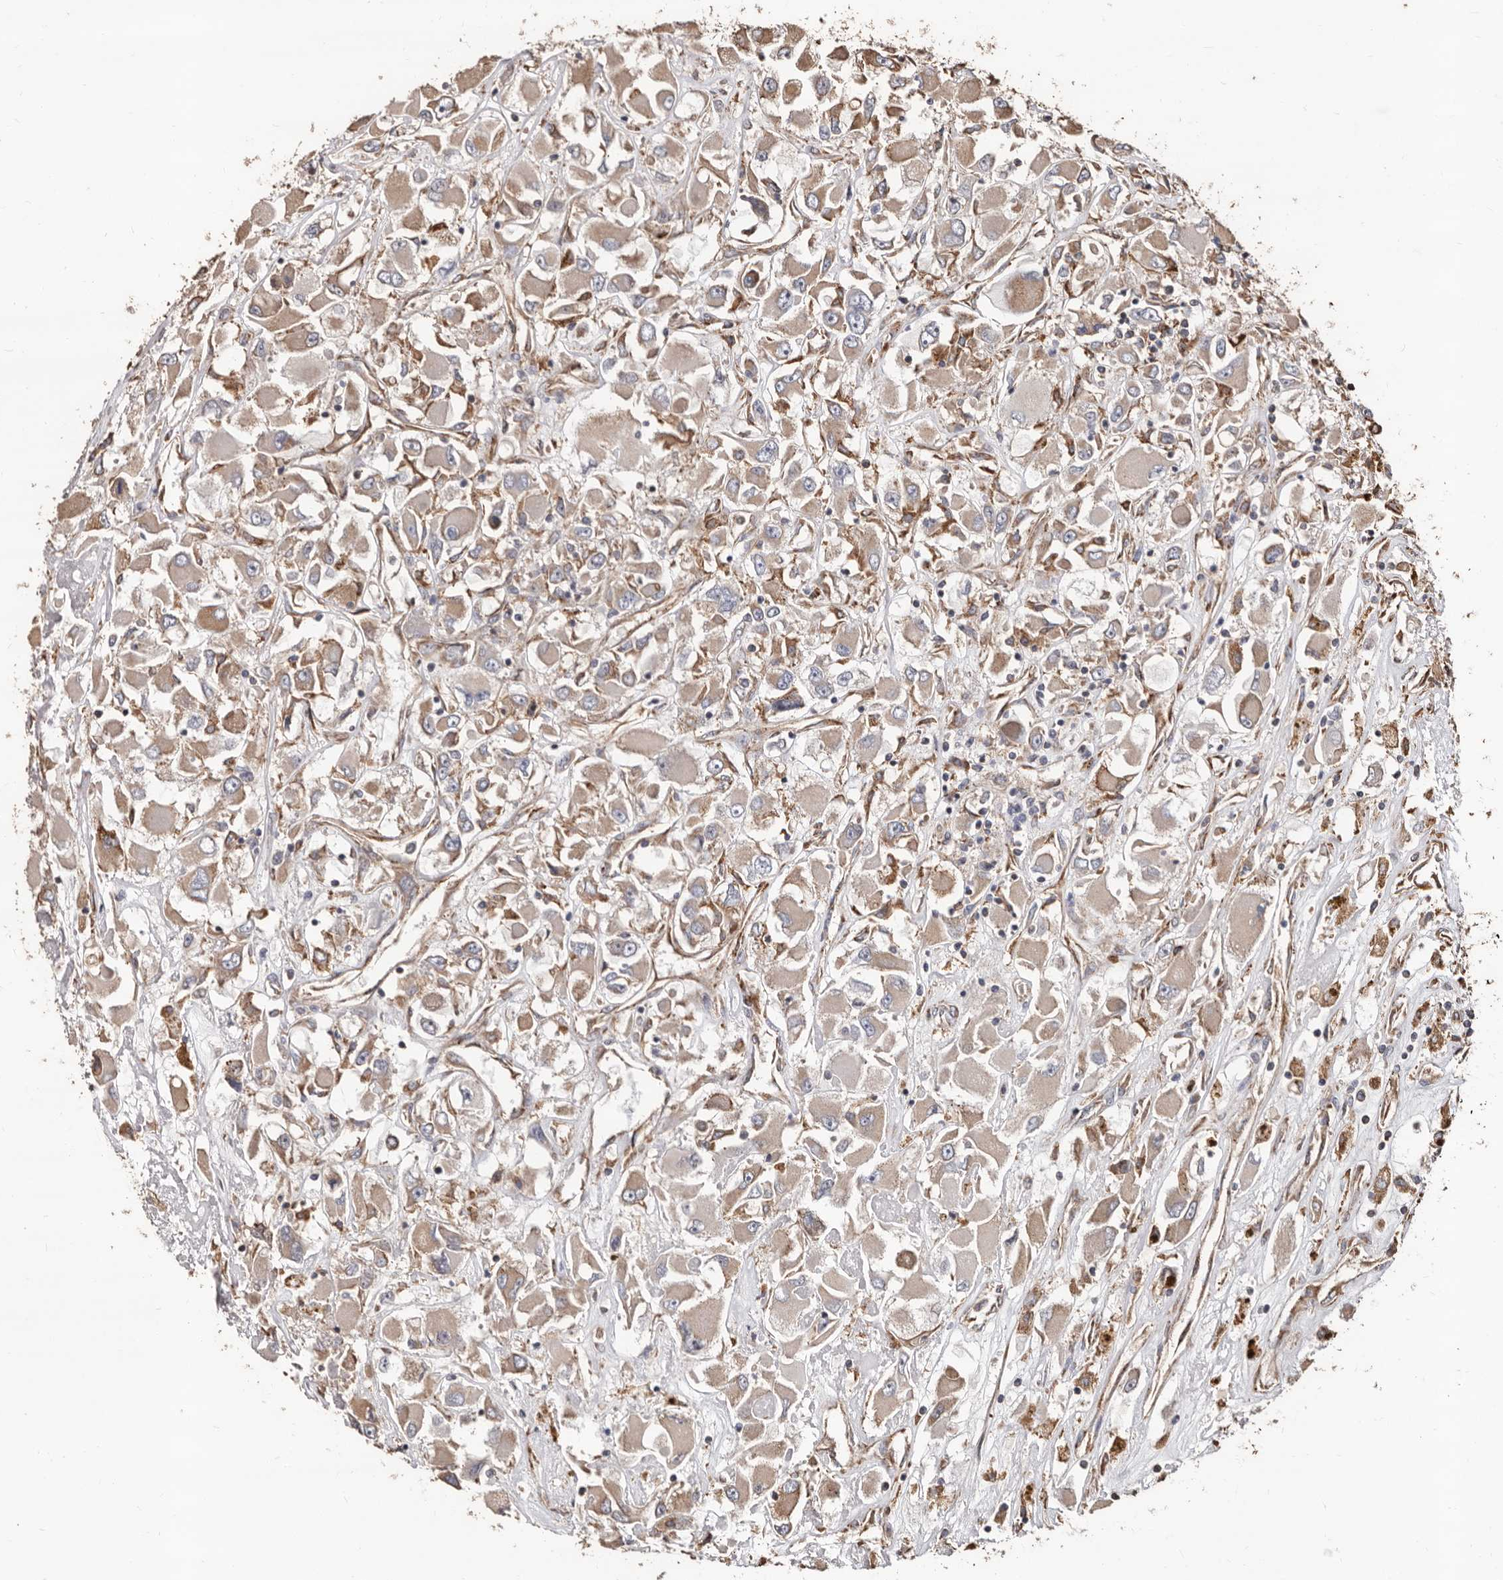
{"staining": {"intensity": "weak", "quantity": ">75%", "location": "cytoplasmic/membranous"}, "tissue": "renal cancer", "cell_type": "Tumor cells", "image_type": "cancer", "snomed": [{"axis": "morphology", "description": "Adenocarcinoma, NOS"}, {"axis": "topography", "description": "Kidney"}], "caption": "Renal adenocarcinoma stained with DAB immunohistochemistry demonstrates low levels of weak cytoplasmic/membranous staining in about >75% of tumor cells.", "gene": "OSGIN2", "patient": {"sex": "female", "age": 52}}